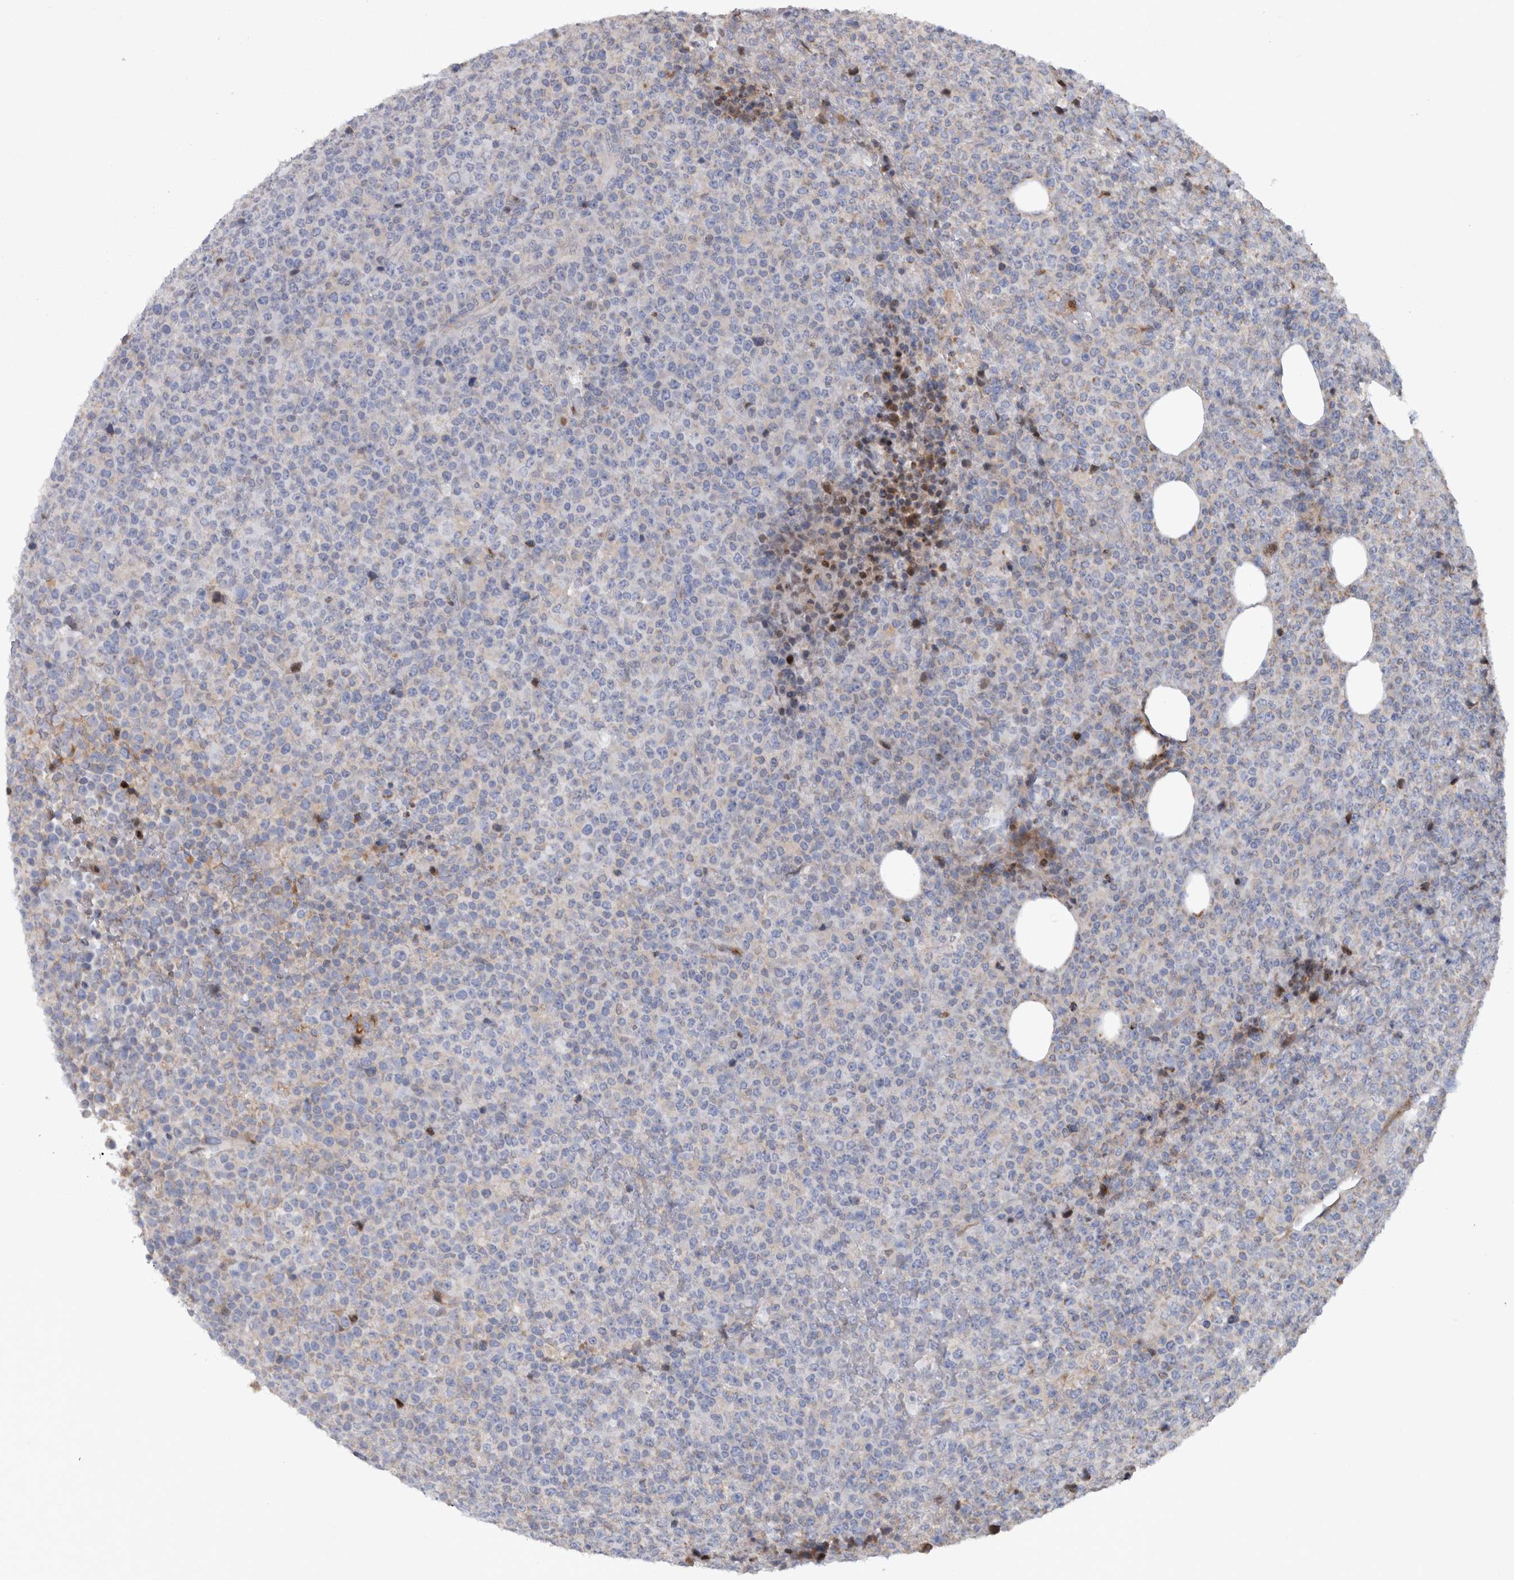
{"staining": {"intensity": "negative", "quantity": "none", "location": "none"}, "tissue": "lymphoma", "cell_type": "Tumor cells", "image_type": "cancer", "snomed": [{"axis": "morphology", "description": "Malignant lymphoma, non-Hodgkin's type, High grade"}, {"axis": "topography", "description": "Lymph node"}], "caption": "Immunohistochemistry of human high-grade malignant lymphoma, non-Hodgkin's type displays no expression in tumor cells.", "gene": "RBM48", "patient": {"sex": "male", "age": 13}}